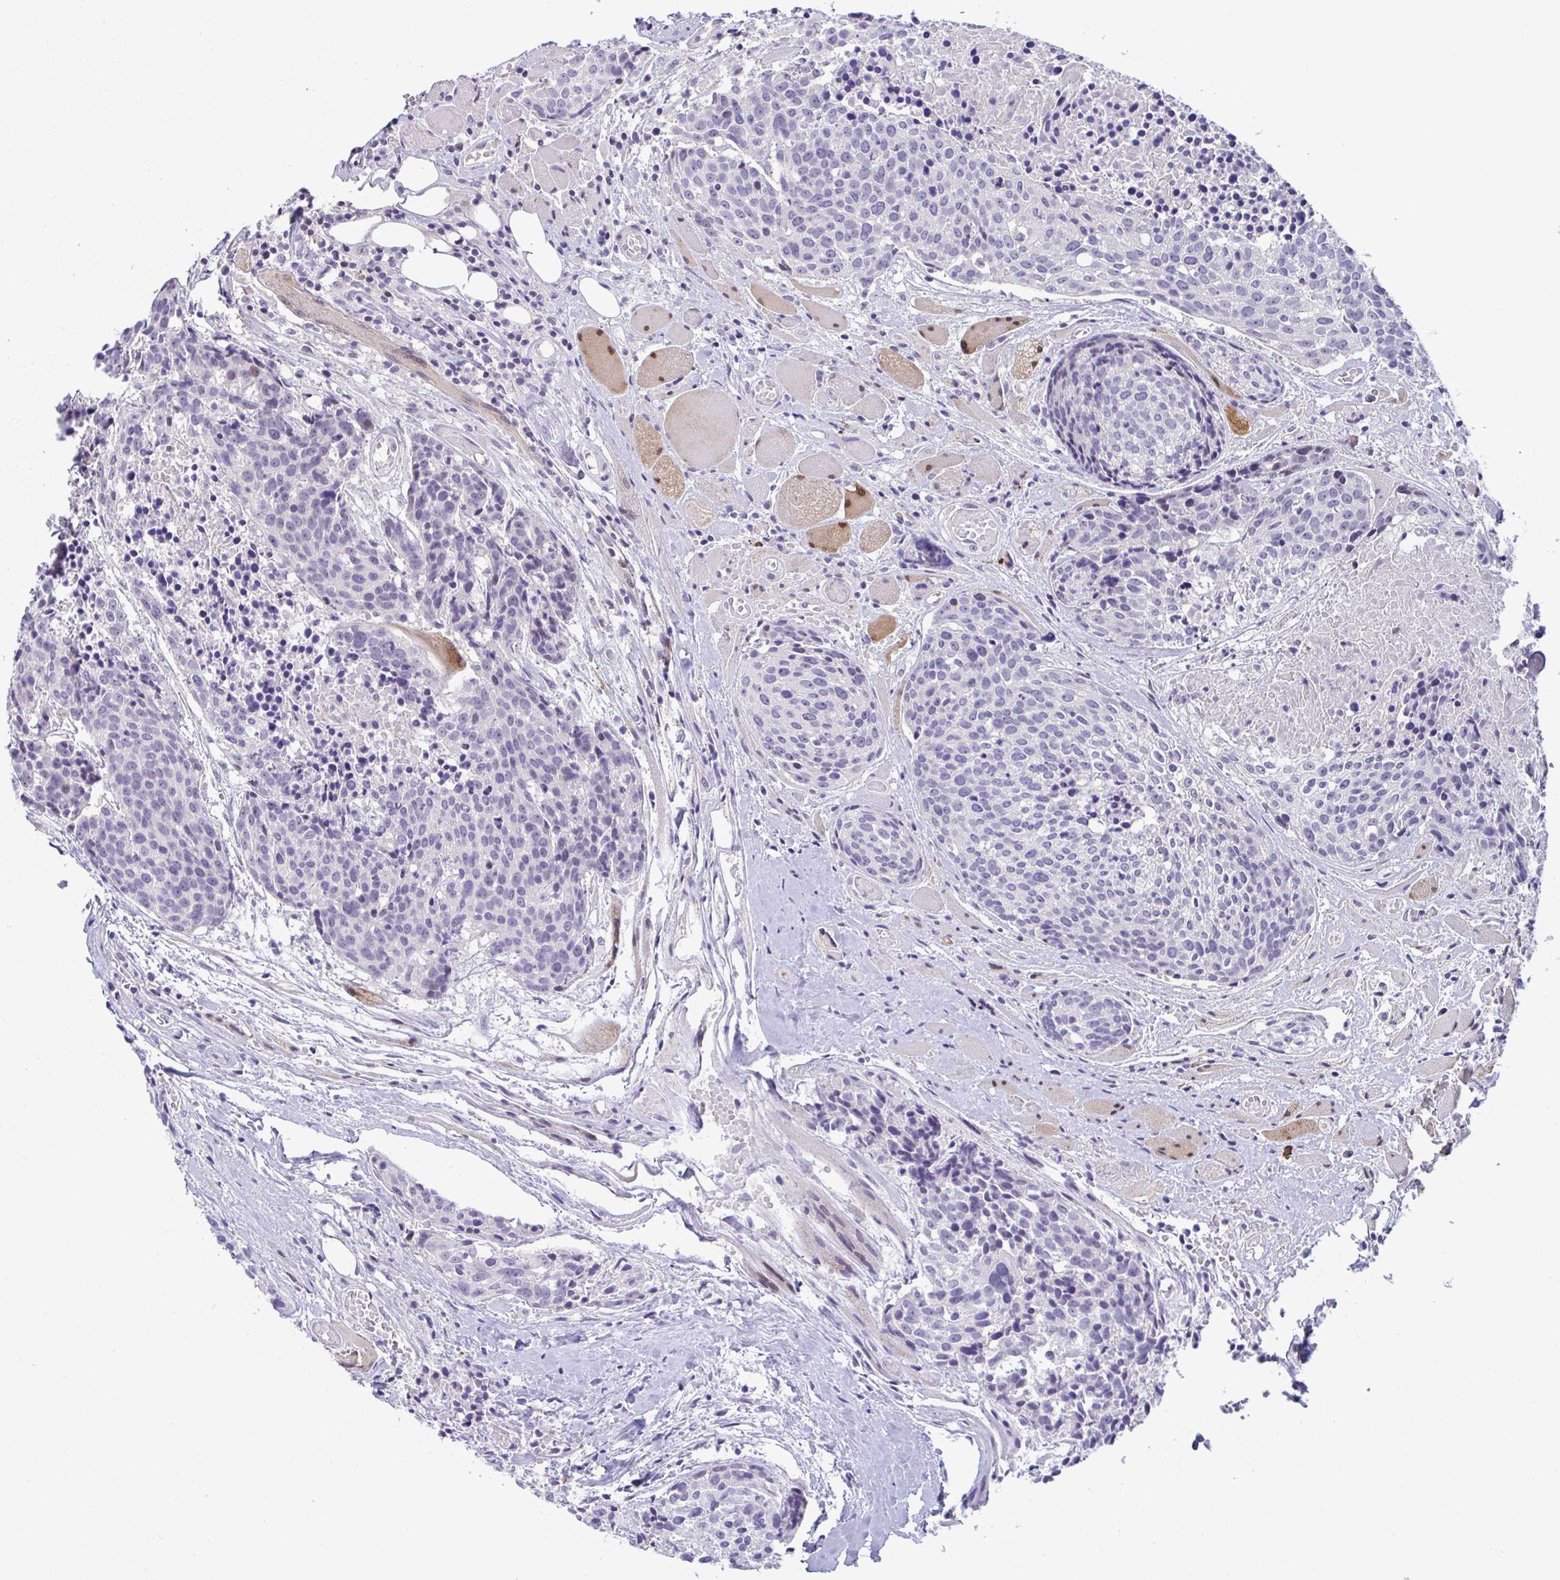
{"staining": {"intensity": "negative", "quantity": "none", "location": "none"}, "tissue": "head and neck cancer", "cell_type": "Tumor cells", "image_type": "cancer", "snomed": [{"axis": "morphology", "description": "Squamous cell carcinoma, NOS"}, {"axis": "topography", "description": "Oral tissue"}, {"axis": "topography", "description": "Head-Neck"}], "caption": "A photomicrograph of human head and neck cancer (squamous cell carcinoma) is negative for staining in tumor cells. The staining was performed using DAB (3,3'-diaminobenzidine) to visualize the protein expression in brown, while the nuclei were stained in blue with hematoxylin (Magnification: 20x).", "gene": "USP35", "patient": {"sex": "male", "age": 64}}